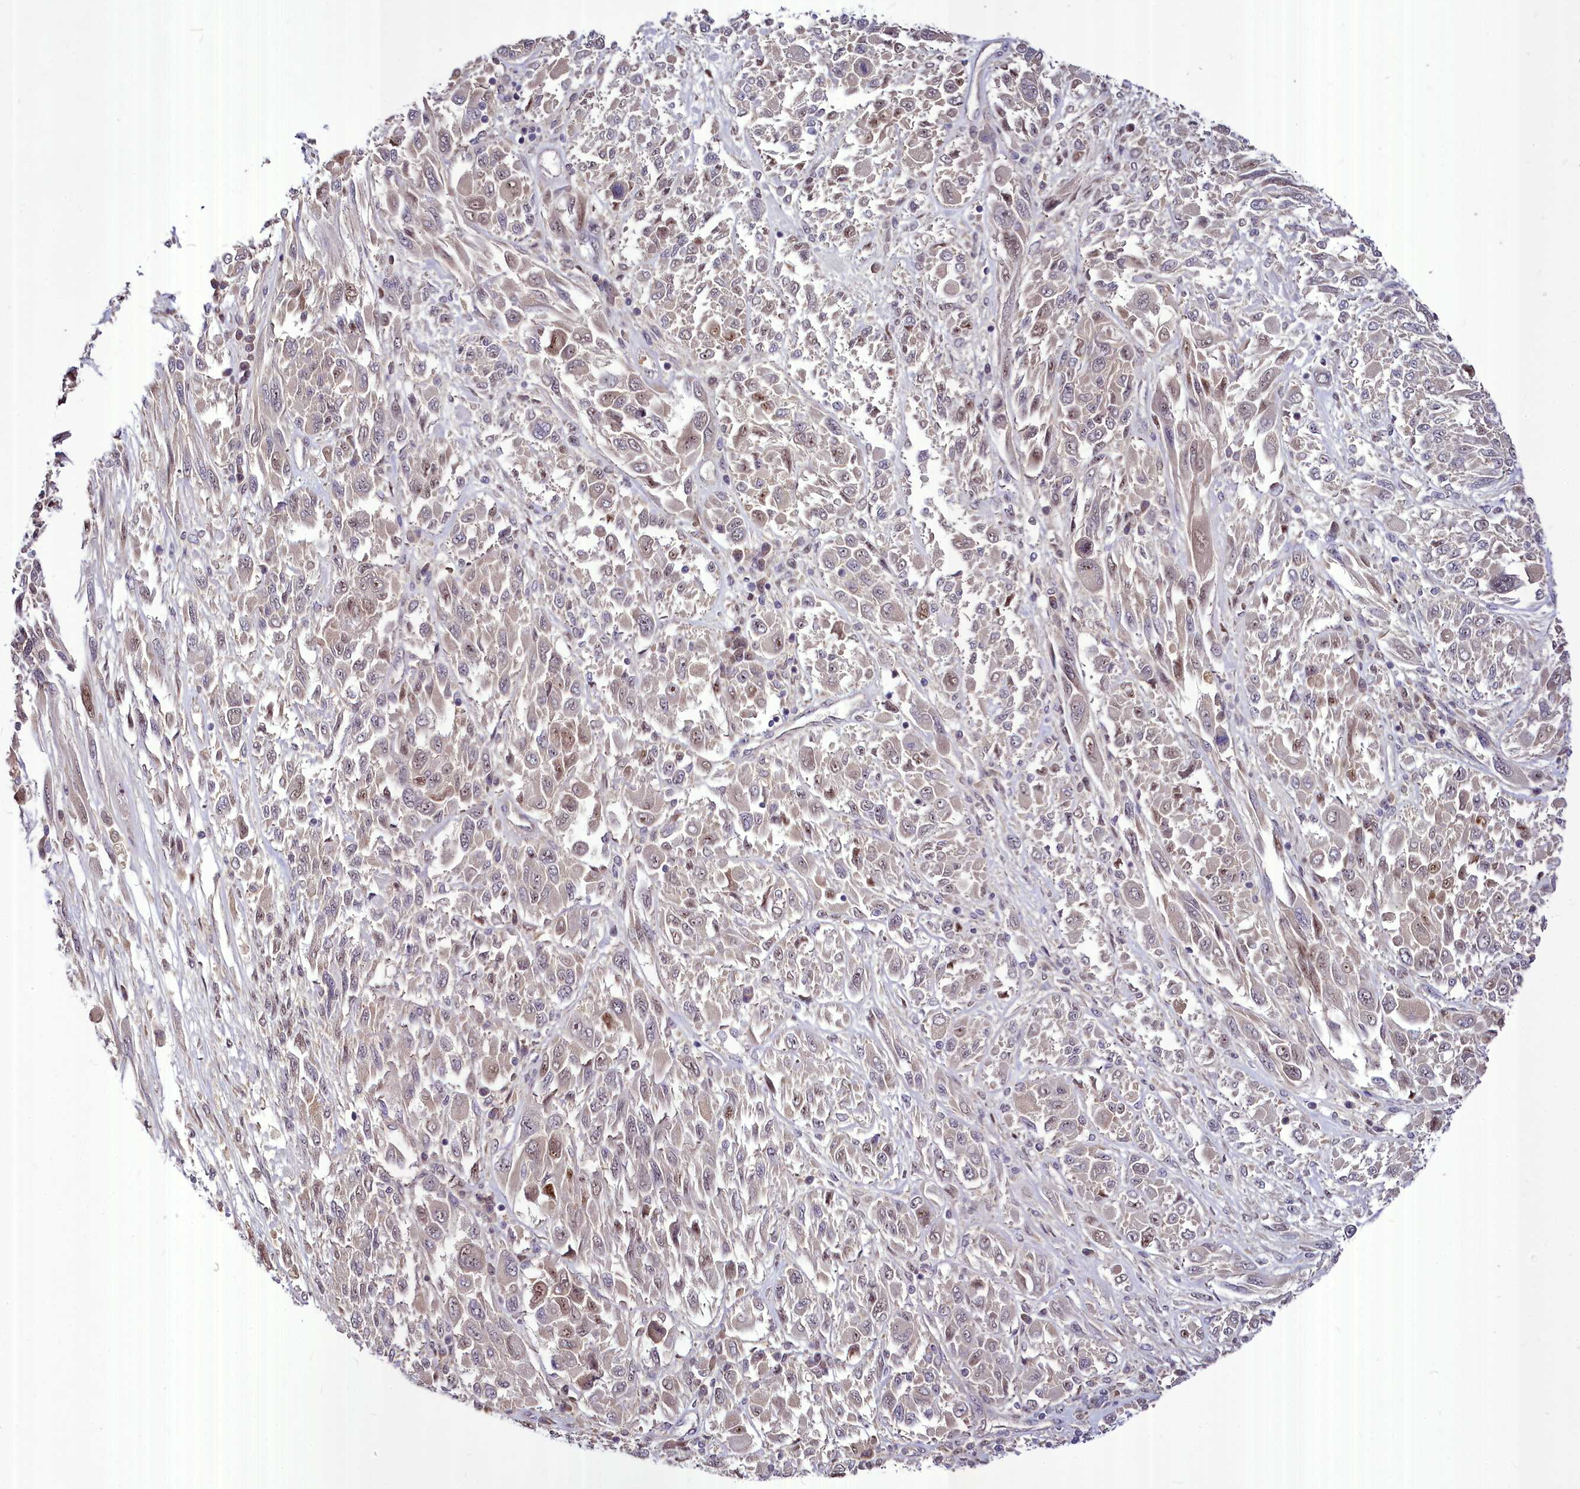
{"staining": {"intensity": "weak", "quantity": "<25%", "location": "nuclear"}, "tissue": "melanoma", "cell_type": "Tumor cells", "image_type": "cancer", "snomed": [{"axis": "morphology", "description": "Malignant melanoma, NOS"}, {"axis": "topography", "description": "Skin"}], "caption": "An immunohistochemistry photomicrograph of melanoma is shown. There is no staining in tumor cells of melanoma.", "gene": "MAML2", "patient": {"sex": "female", "age": 91}}